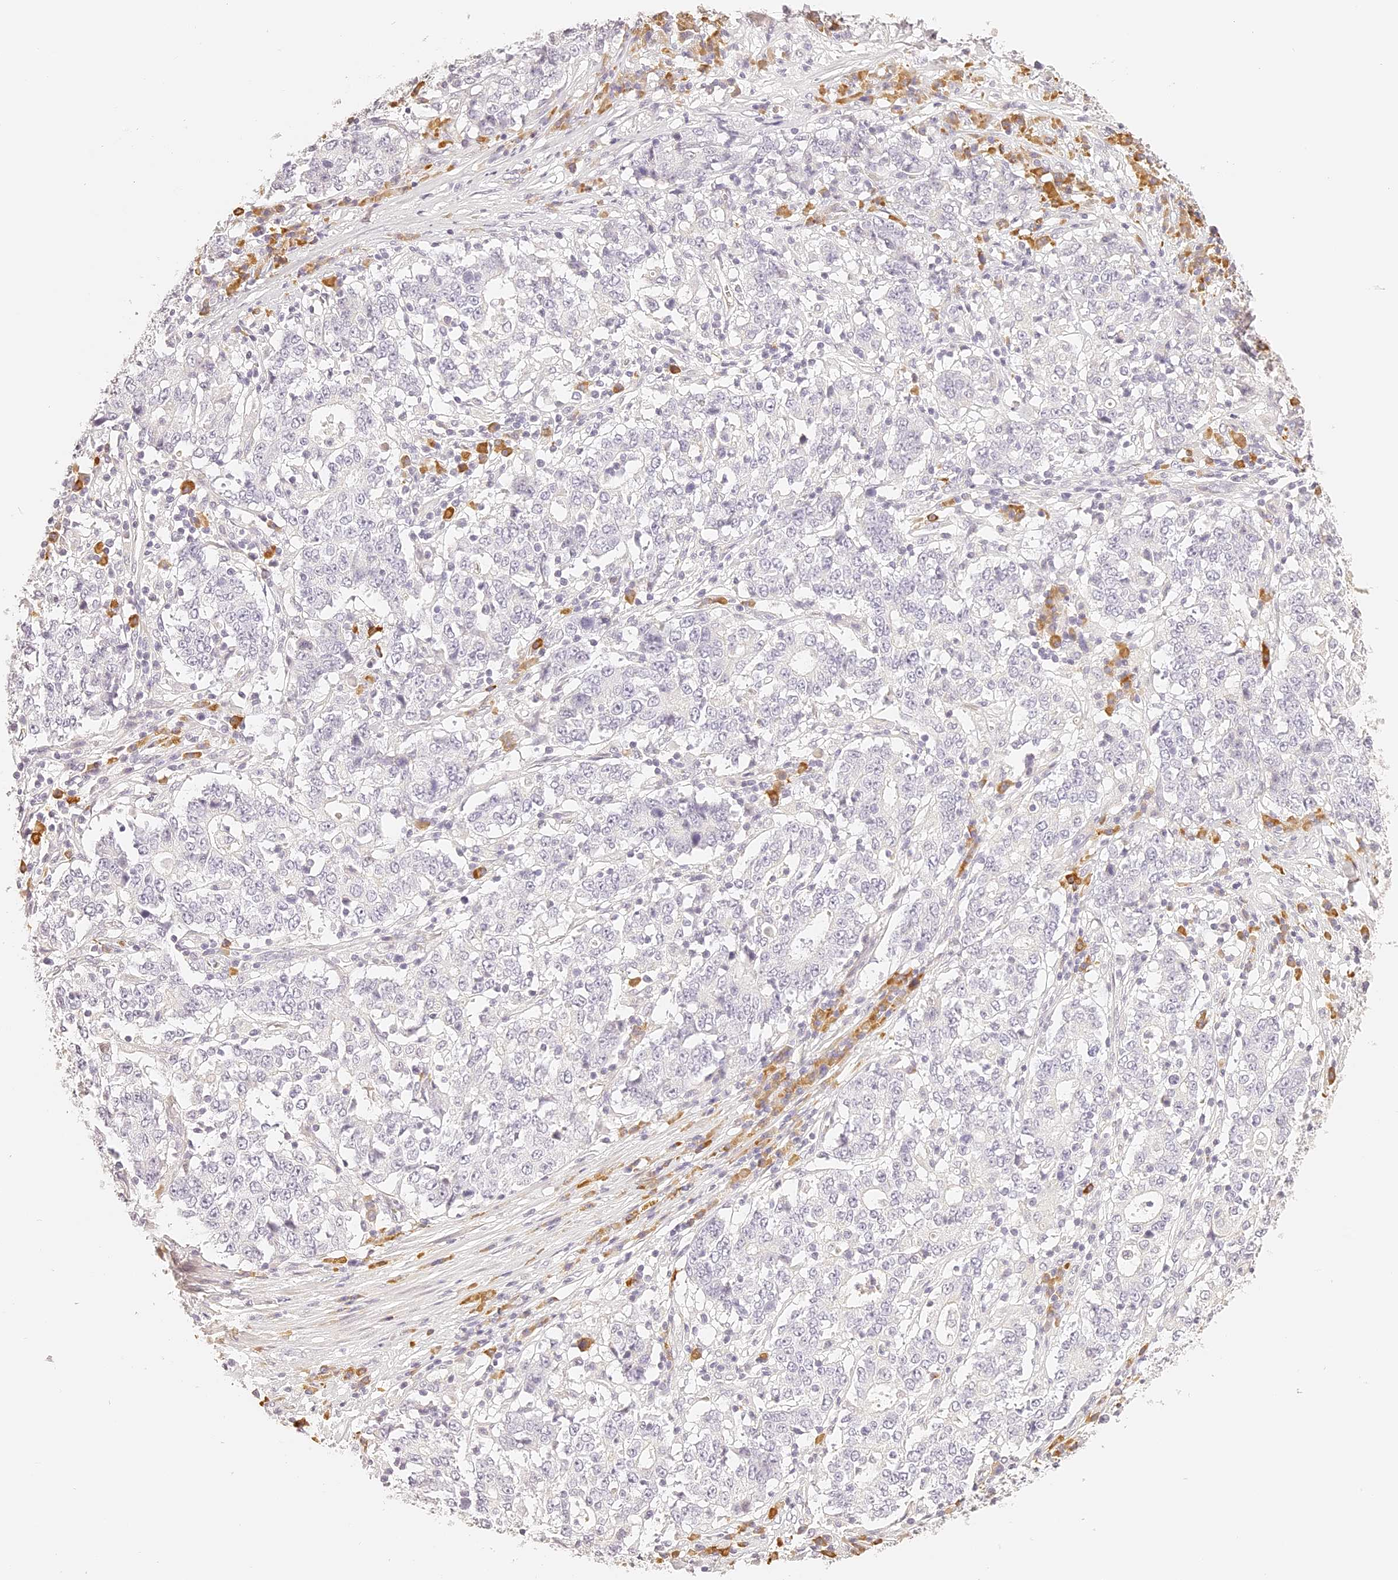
{"staining": {"intensity": "negative", "quantity": "none", "location": "none"}, "tissue": "stomach cancer", "cell_type": "Tumor cells", "image_type": "cancer", "snomed": [{"axis": "morphology", "description": "Adenocarcinoma, NOS"}, {"axis": "topography", "description": "Stomach"}], "caption": "Immunohistochemical staining of human adenocarcinoma (stomach) reveals no significant positivity in tumor cells.", "gene": "TRIM45", "patient": {"sex": "male", "age": 59}}